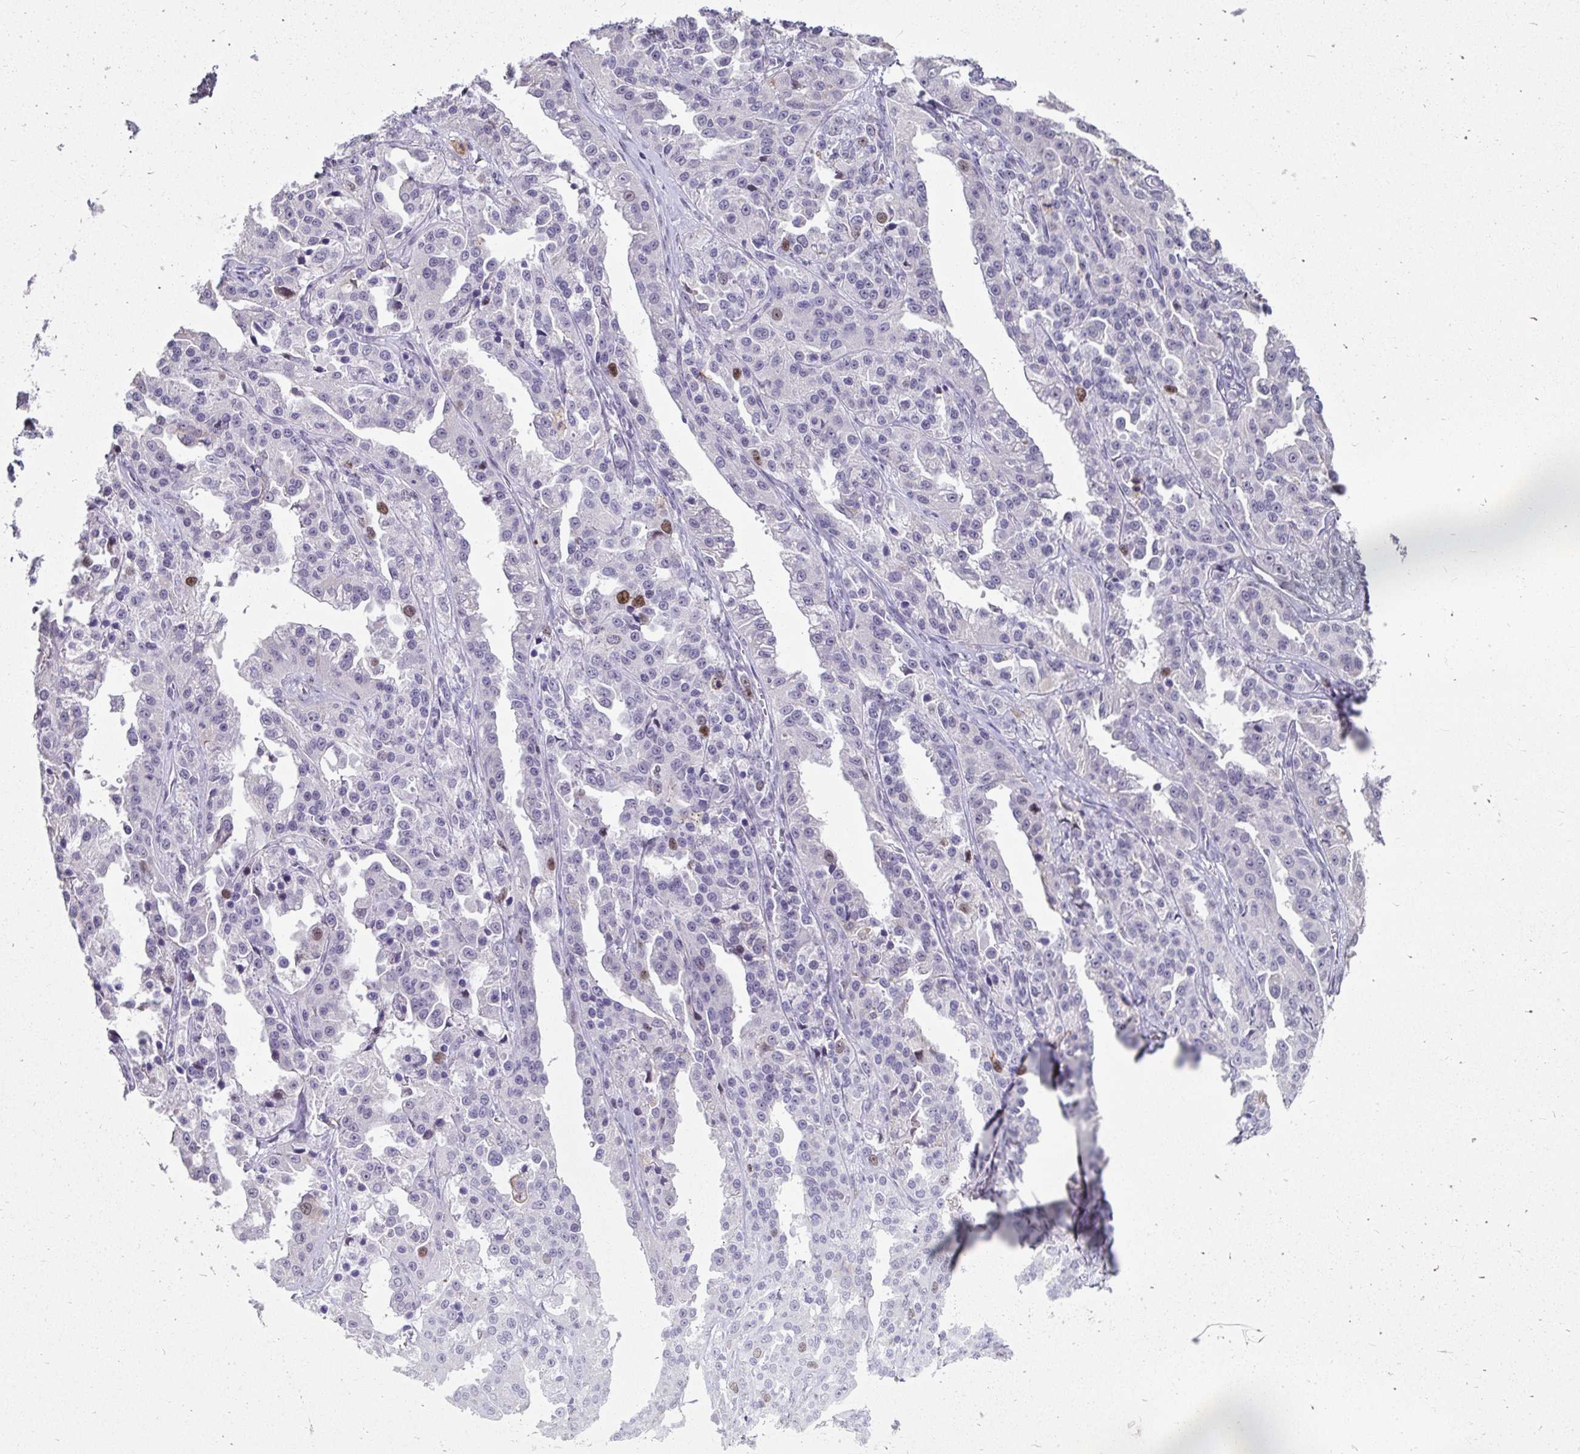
{"staining": {"intensity": "strong", "quantity": "<25%", "location": "nuclear"}, "tissue": "ovarian cancer", "cell_type": "Tumor cells", "image_type": "cancer", "snomed": [{"axis": "morphology", "description": "Cystadenocarcinoma, serous, NOS"}, {"axis": "topography", "description": "Ovary"}], "caption": "Brown immunohistochemical staining in human ovarian serous cystadenocarcinoma displays strong nuclear expression in approximately <25% of tumor cells.", "gene": "ANLN", "patient": {"sex": "female", "age": 75}}